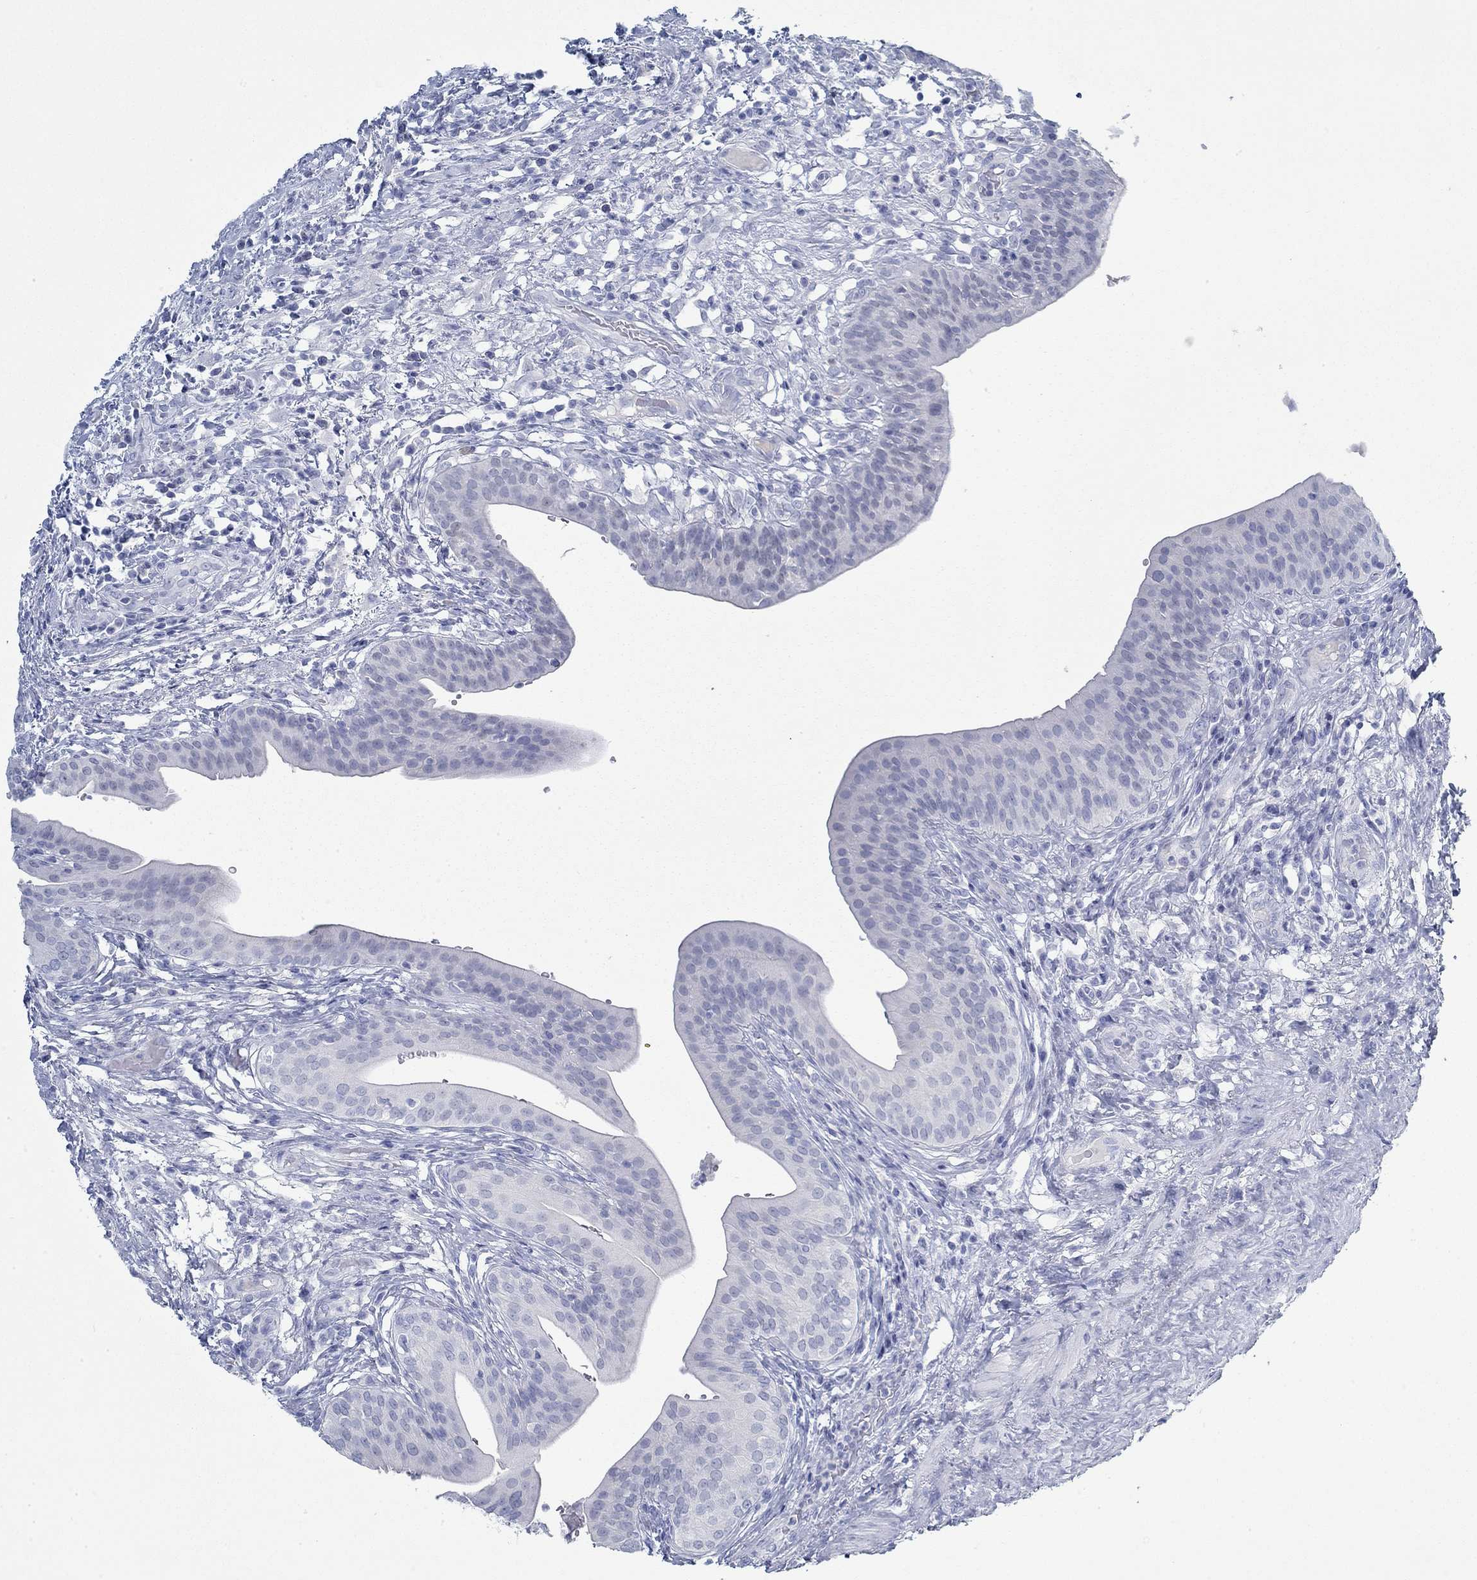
{"staining": {"intensity": "negative", "quantity": "none", "location": "none"}, "tissue": "urinary bladder", "cell_type": "Urothelial cells", "image_type": "normal", "snomed": [{"axis": "morphology", "description": "Normal tissue, NOS"}, {"axis": "topography", "description": "Urinary bladder"}], "caption": "Immunohistochemistry of benign human urinary bladder reveals no expression in urothelial cells.", "gene": "PAX9", "patient": {"sex": "male", "age": 66}}